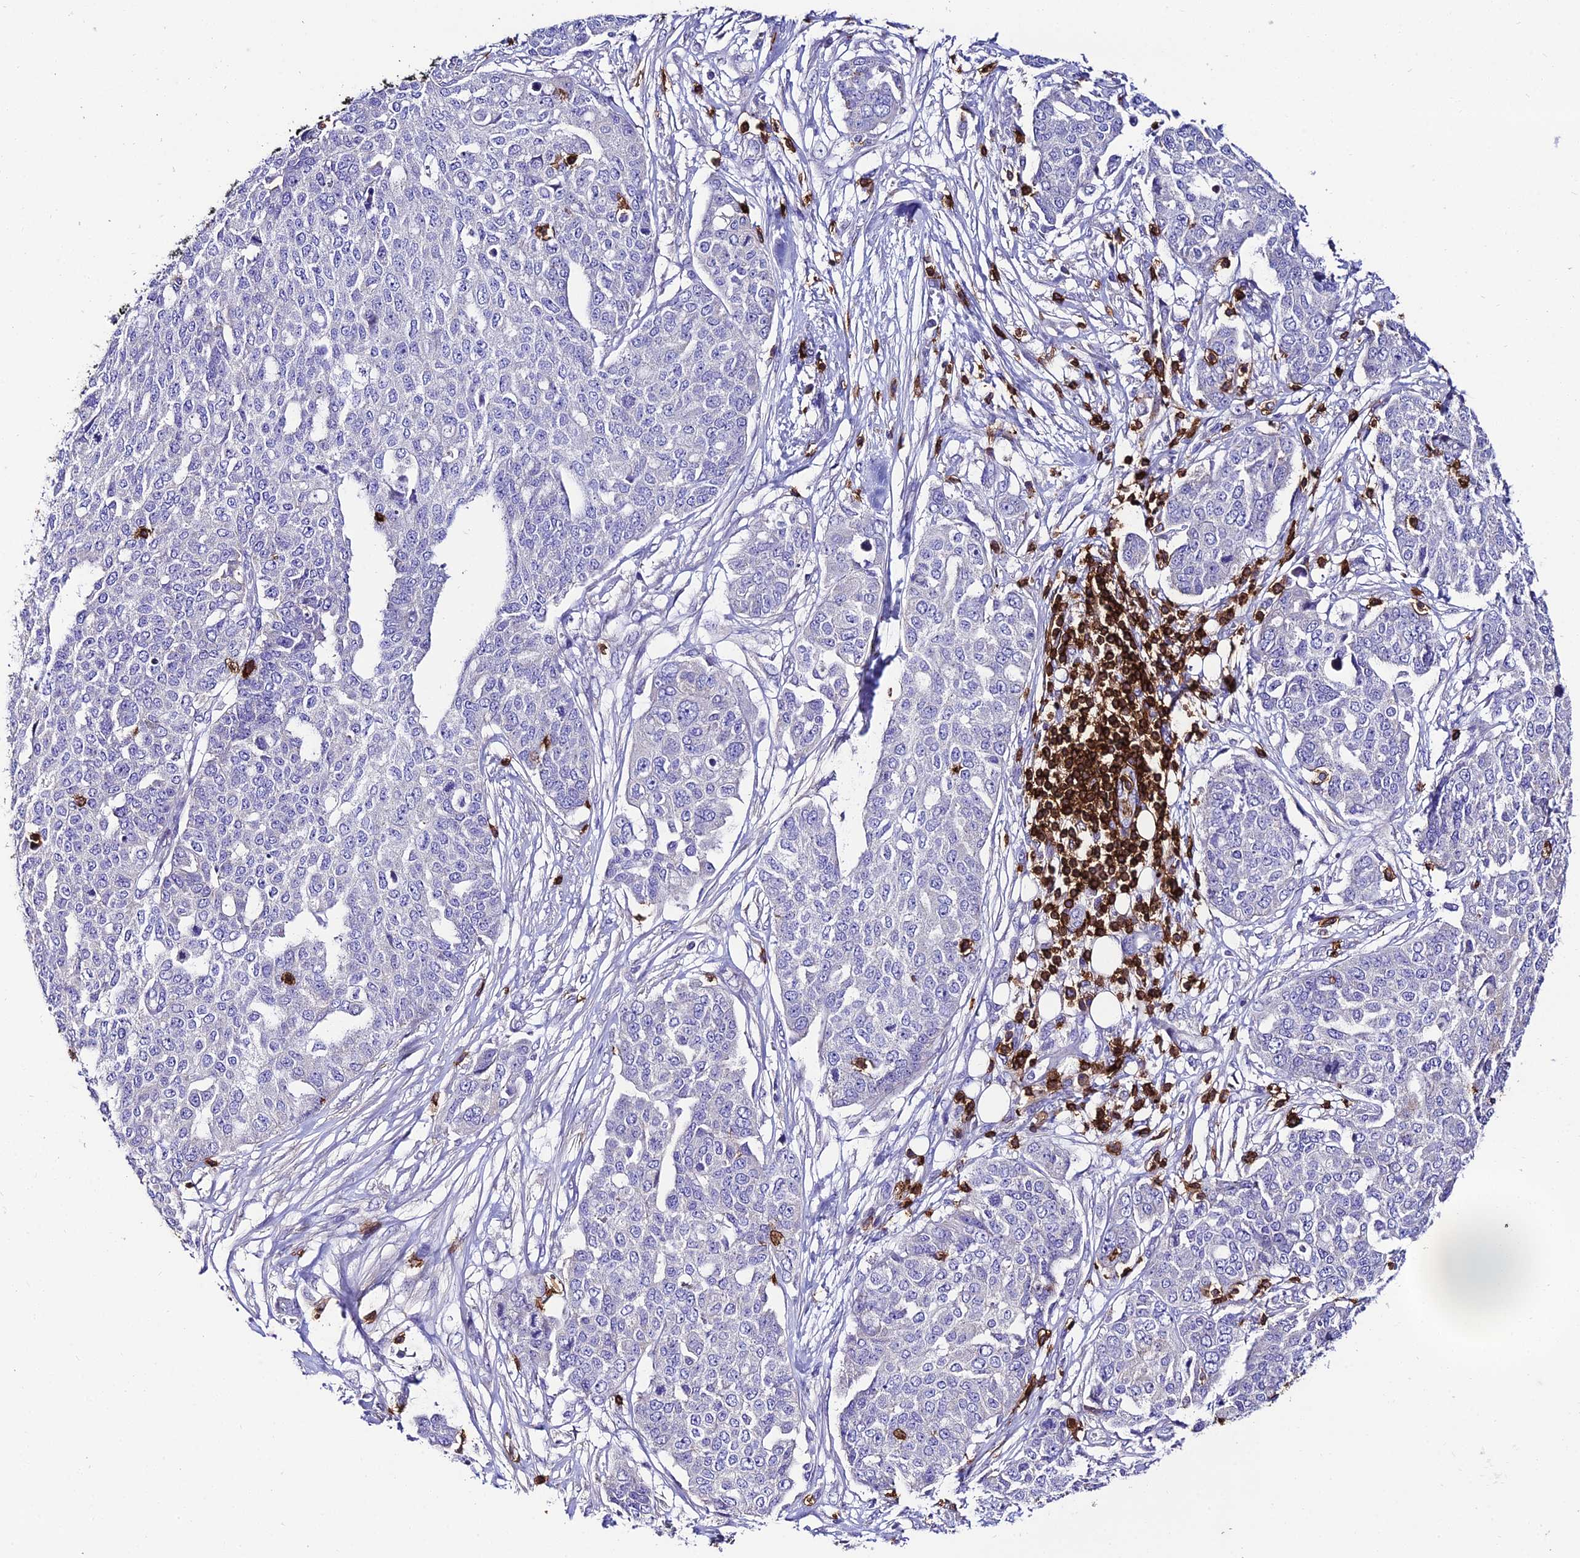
{"staining": {"intensity": "negative", "quantity": "none", "location": "none"}, "tissue": "ovarian cancer", "cell_type": "Tumor cells", "image_type": "cancer", "snomed": [{"axis": "morphology", "description": "Cystadenocarcinoma, serous, NOS"}, {"axis": "topography", "description": "Soft tissue"}, {"axis": "topography", "description": "Ovary"}], "caption": "Serous cystadenocarcinoma (ovarian) was stained to show a protein in brown. There is no significant expression in tumor cells.", "gene": "PTPRCAP", "patient": {"sex": "female", "age": 57}}